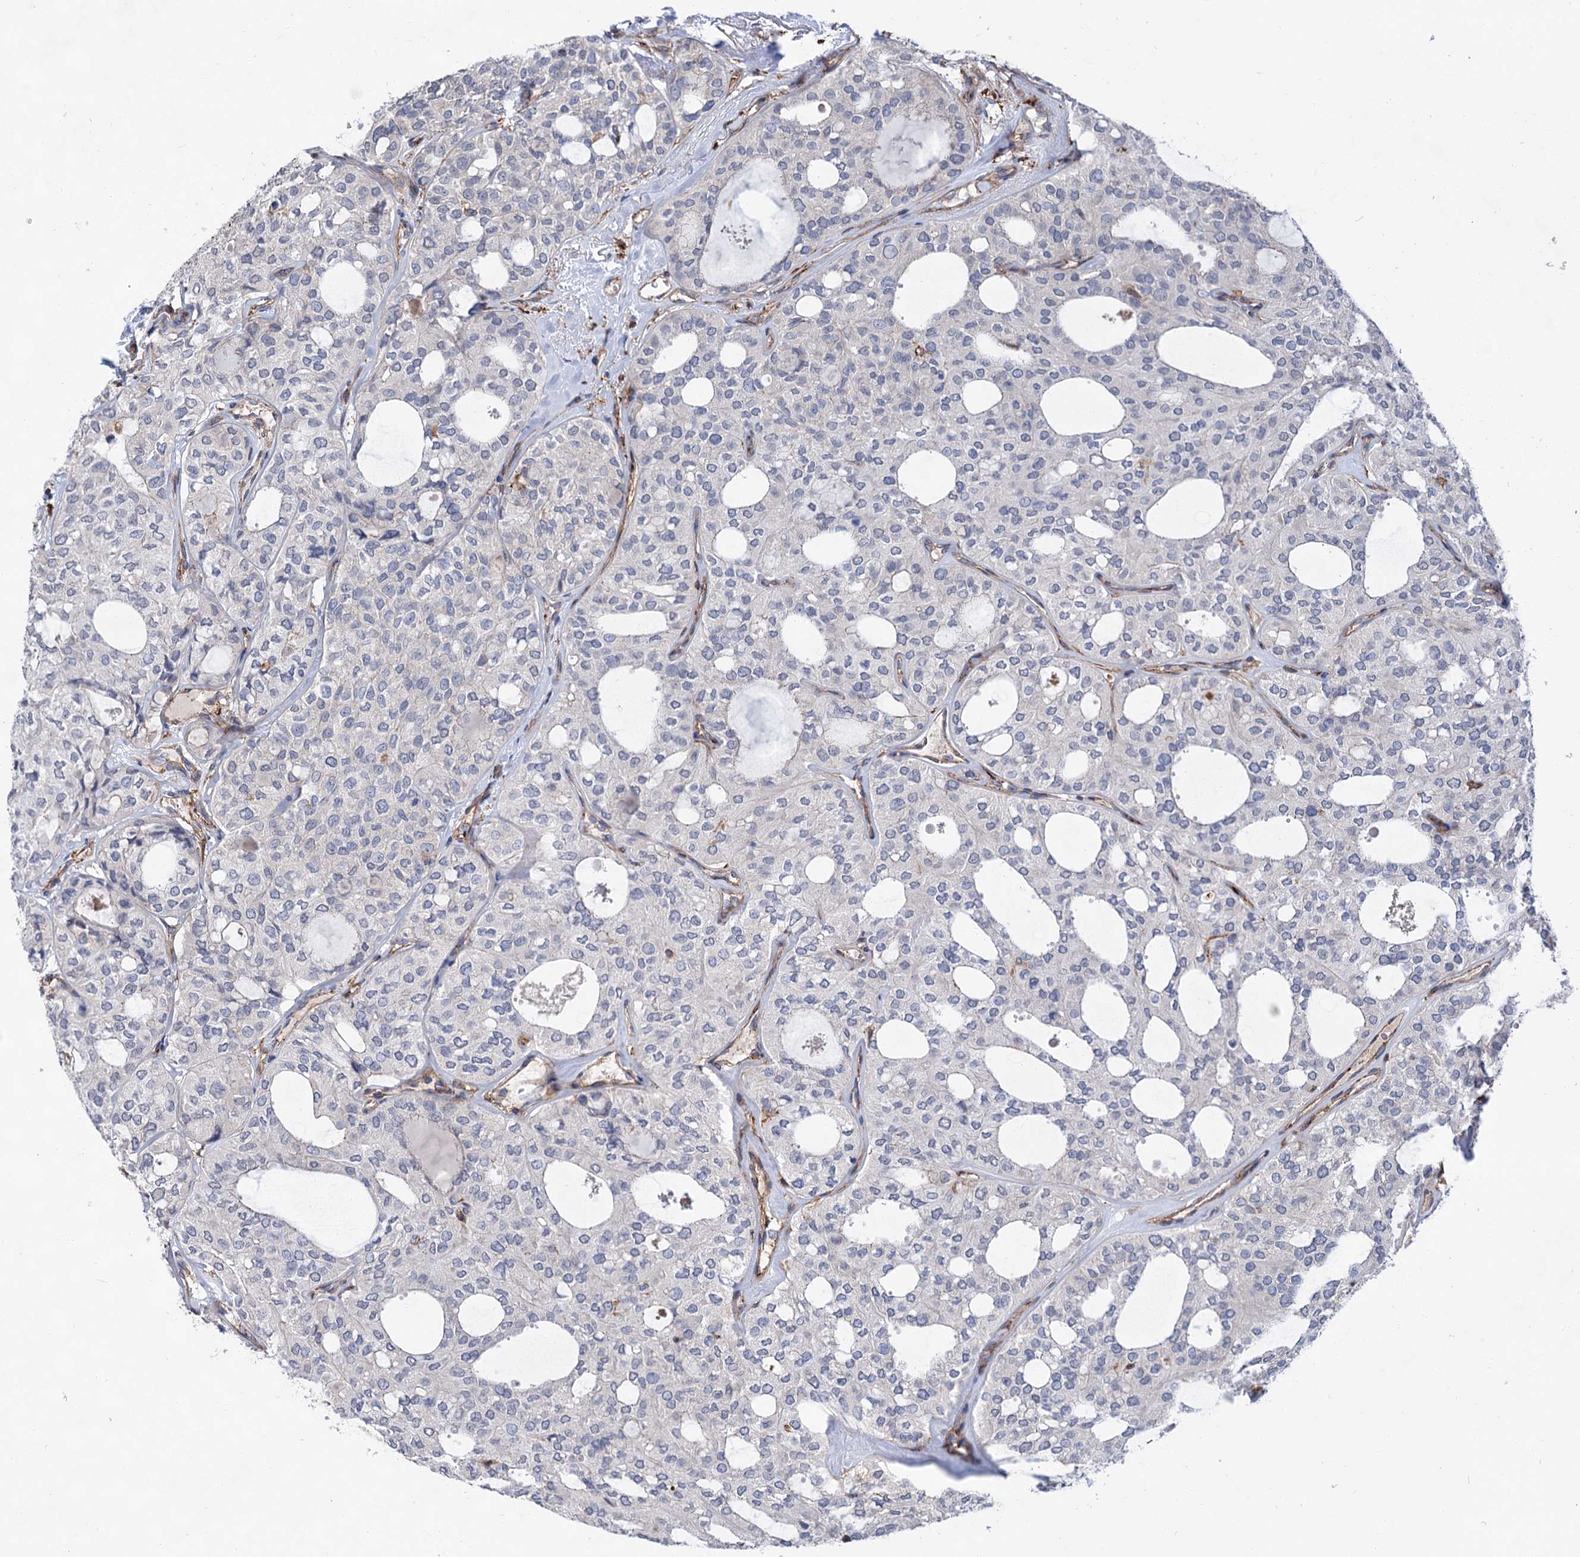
{"staining": {"intensity": "negative", "quantity": "none", "location": "none"}, "tissue": "thyroid cancer", "cell_type": "Tumor cells", "image_type": "cancer", "snomed": [{"axis": "morphology", "description": "Follicular adenoma carcinoma, NOS"}, {"axis": "topography", "description": "Thyroid gland"}], "caption": "Tumor cells are negative for protein expression in human follicular adenoma carcinoma (thyroid).", "gene": "TMTC3", "patient": {"sex": "male", "age": 75}}